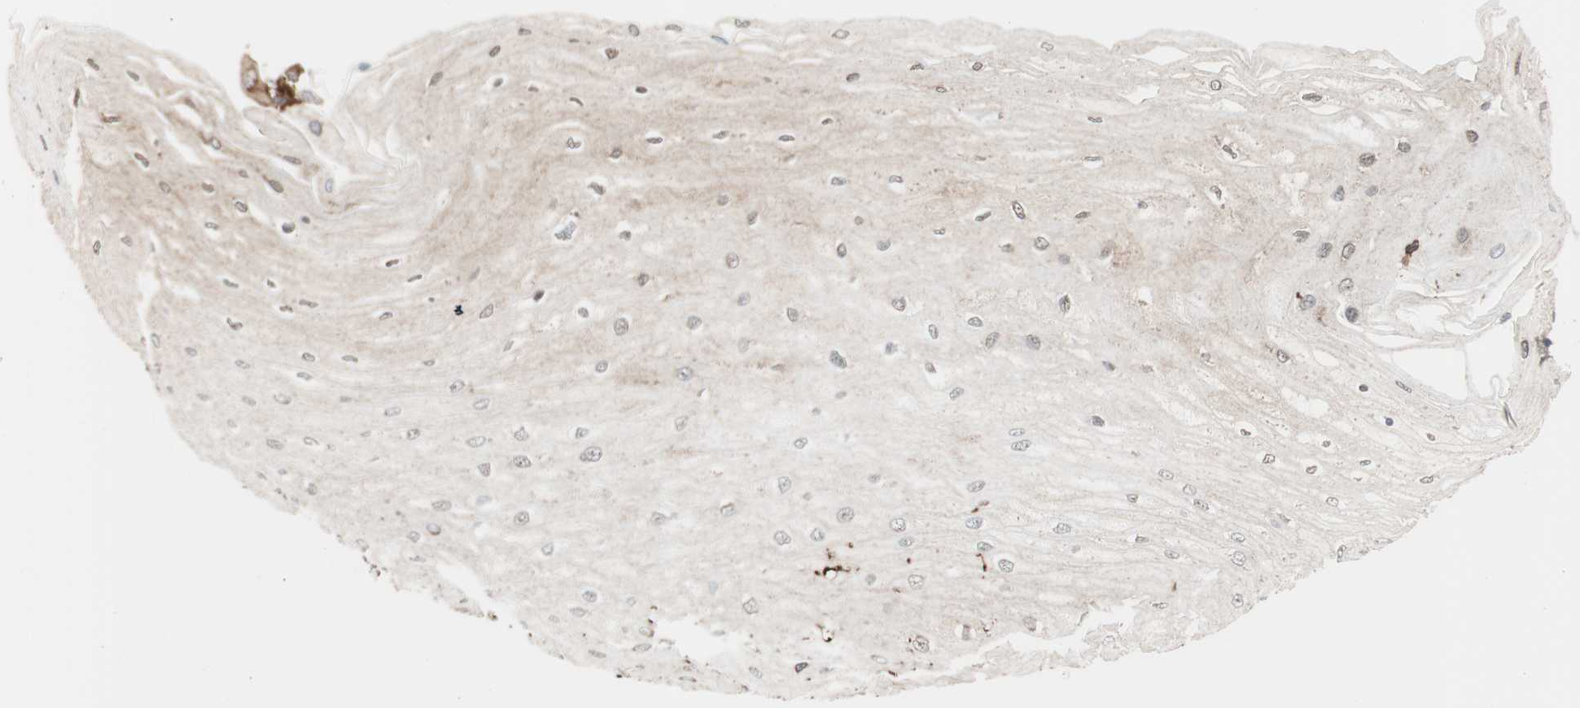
{"staining": {"intensity": "moderate", "quantity": "<25%", "location": "cytoplasmic/membranous"}, "tissue": "esophagus", "cell_type": "Squamous epithelial cells", "image_type": "normal", "snomed": [{"axis": "morphology", "description": "Normal tissue, NOS"}, {"axis": "morphology", "description": "Squamous cell carcinoma, NOS"}, {"axis": "topography", "description": "Esophagus"}], "caption": "A photomicrograph showing moderate cytoplasmic/membranous positivity in about <25% of squamous epithelial cells in benign esophagus, as visualized by brown immunohistochemical staining.", "gene": "VASP", "patient": {"sex": "male", "age": 65}}